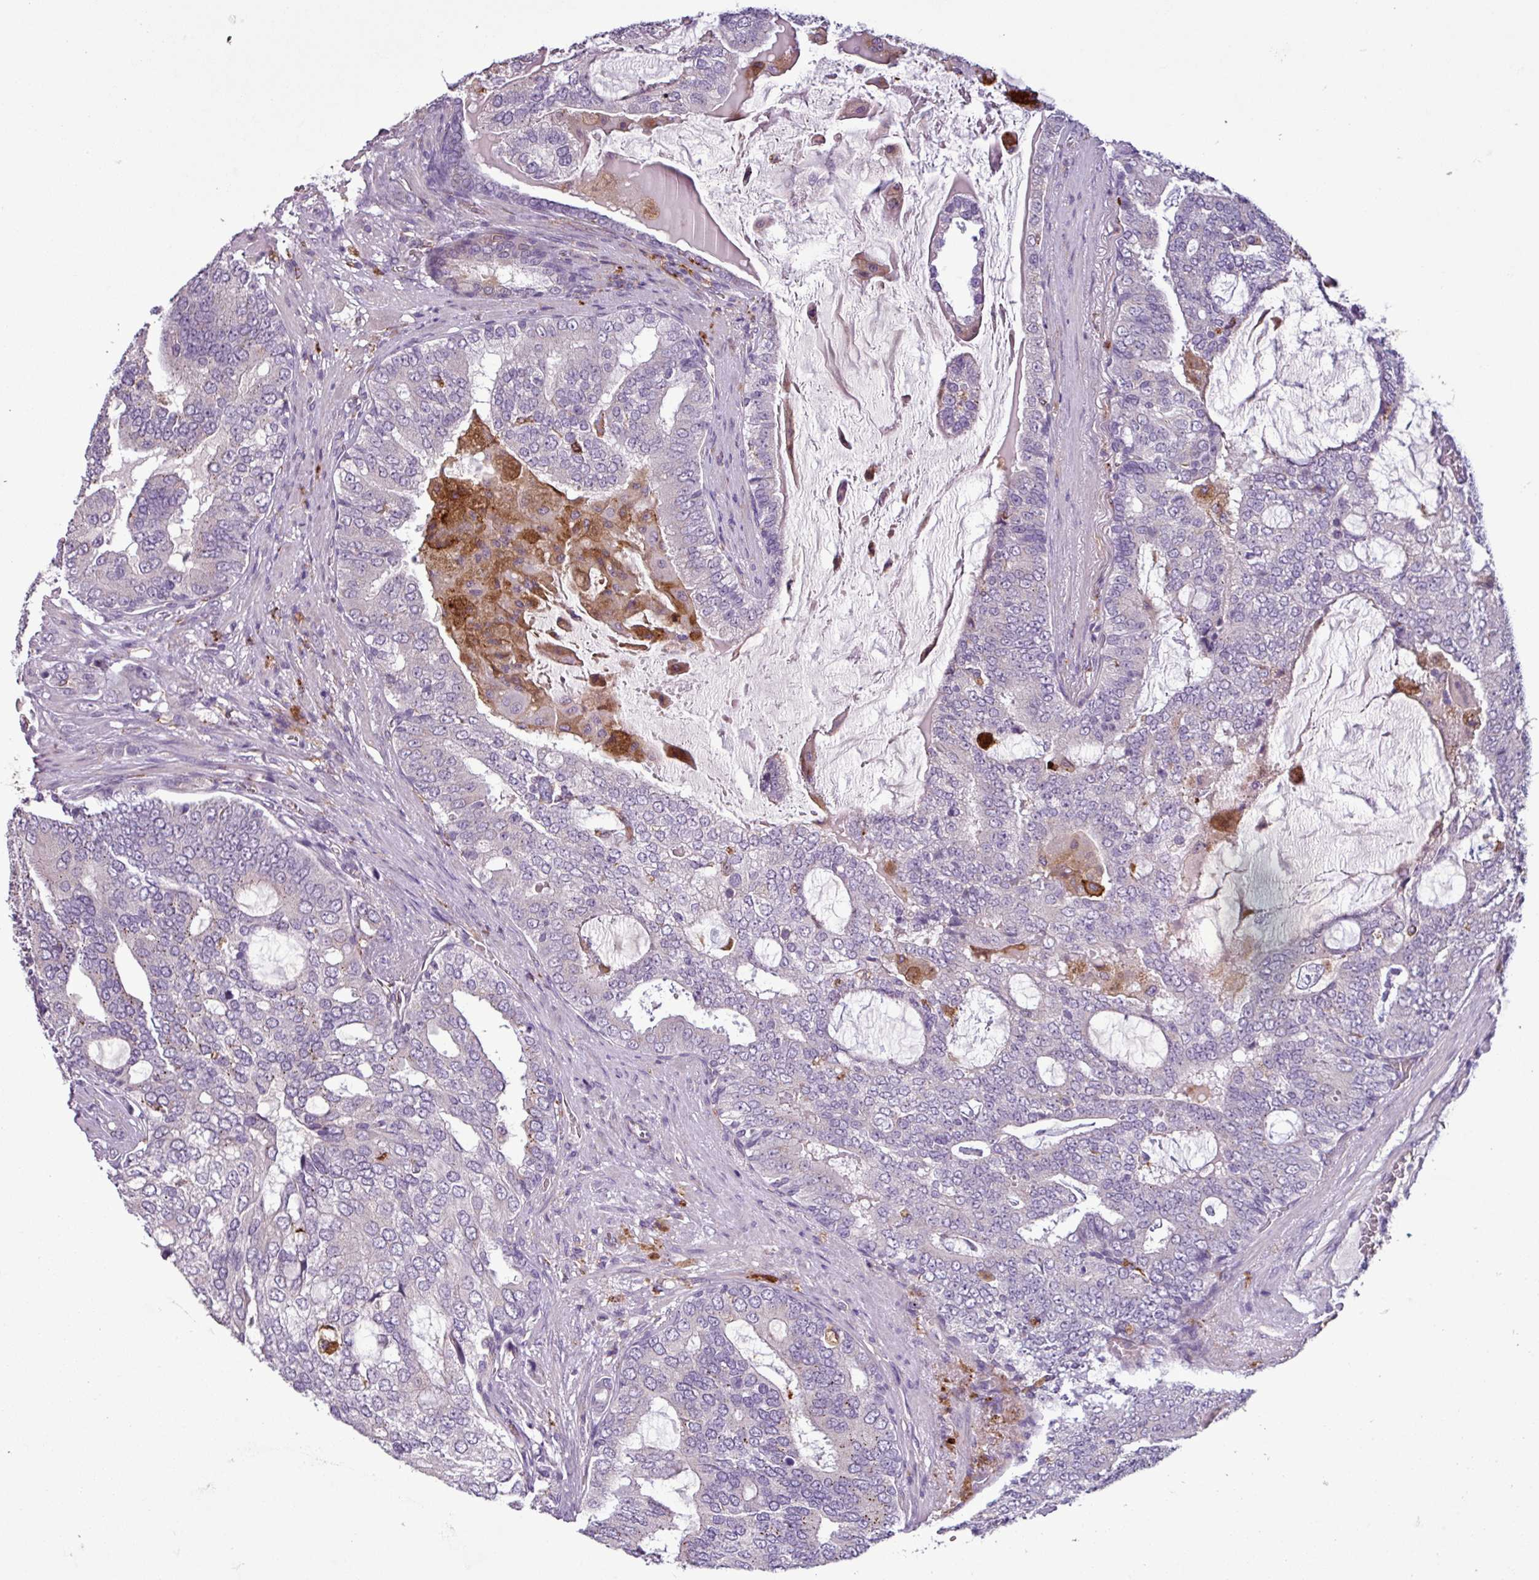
{"staining": {"intensity": "moderate", "quantity": "<25%", "location": "cytoplasmic/membranous"}, "tissue": "prostate cancer", "cell_type": "Tumor cells", "image_type": "cancer", "snomed": [{"axis": "morphology", "description": "Adenocarcinoma, High grade"}, {"axis": "topography", "description": "Prostate"}], "caption": "Immunohistochemistry of prostate cancer demonstrates low levels of moderate cytoplasmic/membranous expression in approximately <25% of tumor cells.", "gene": "C9orf24", "patient": {"sex": "male", "age": 55}}